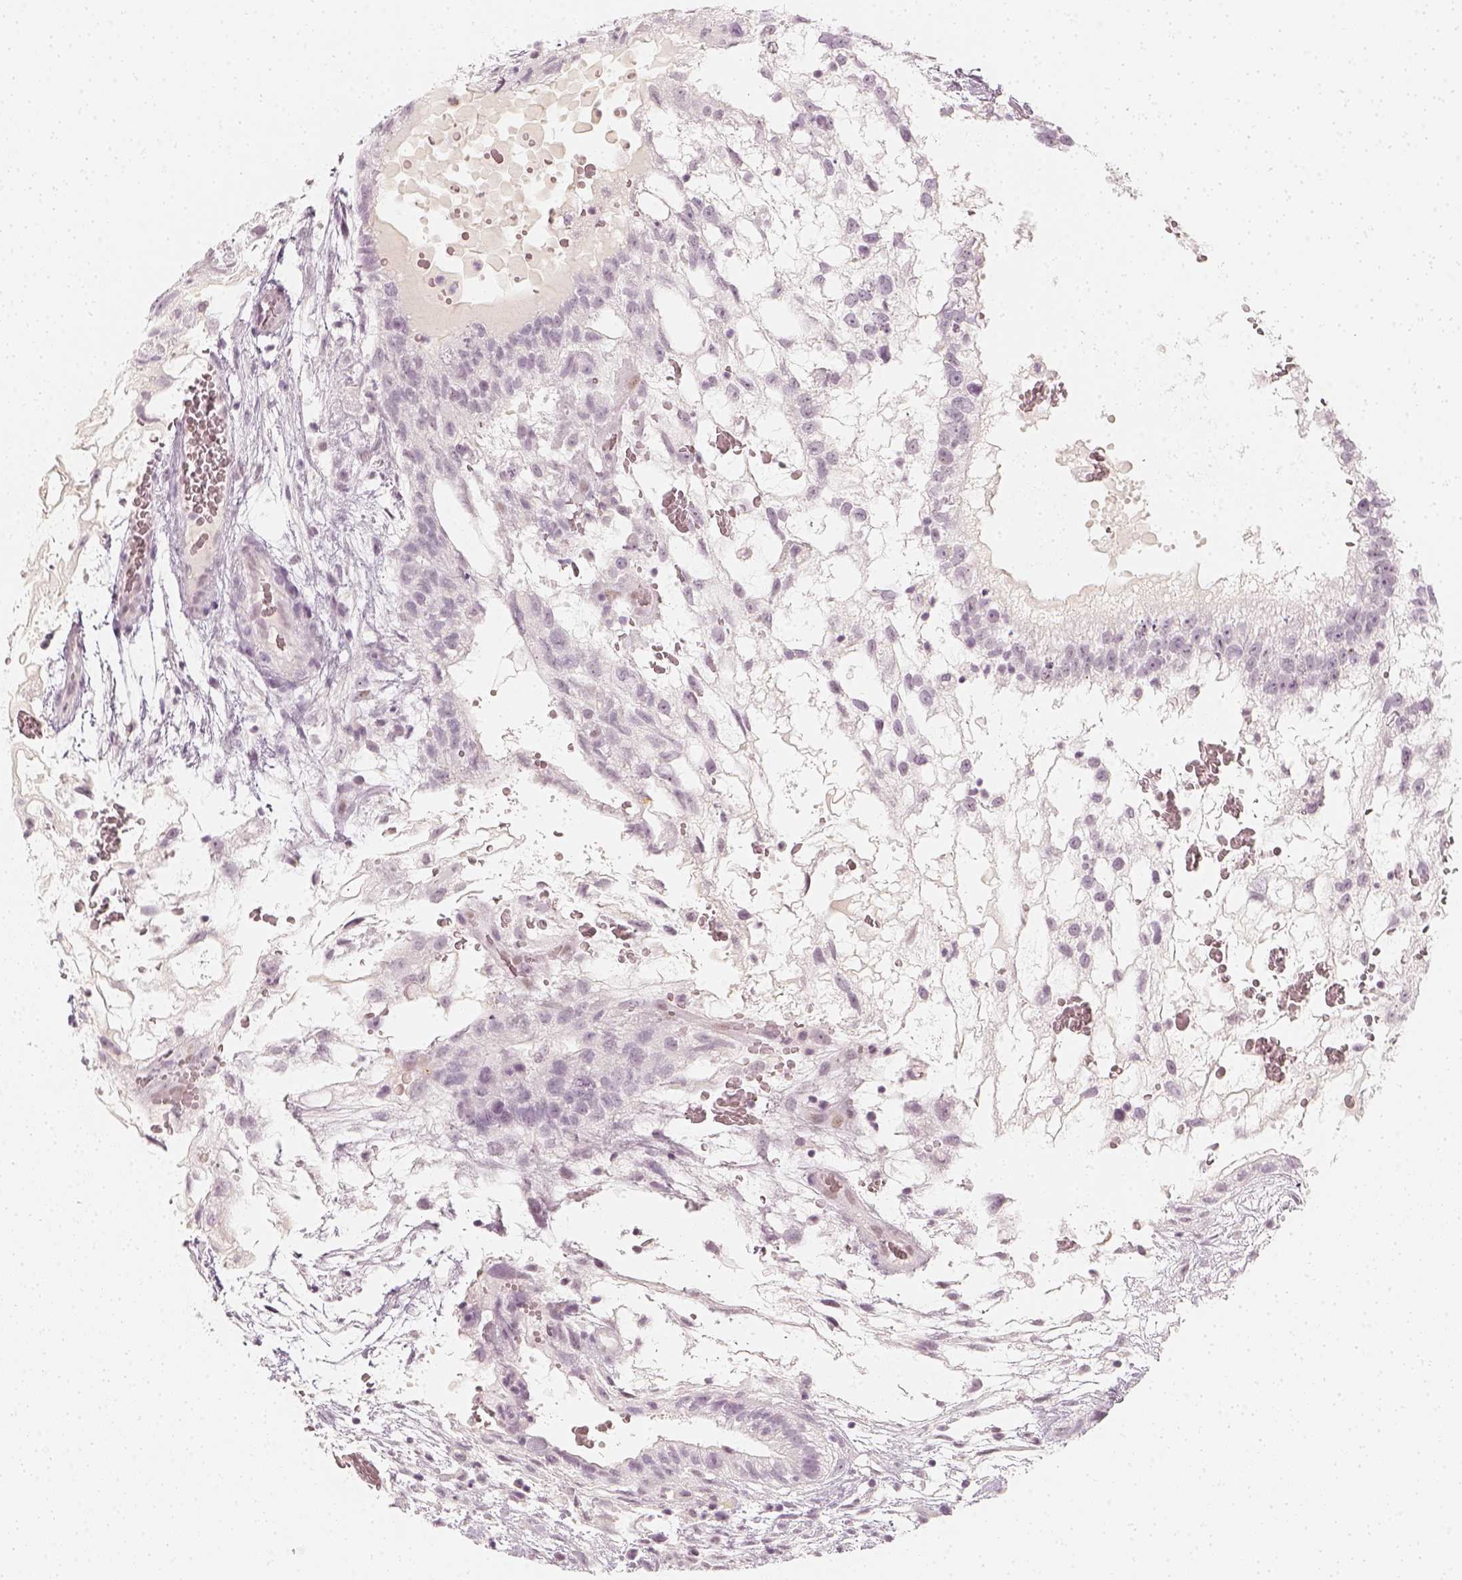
{"staining": {"intensity": "negative", "quantity": "none", "location": "none"}, "tissue": "testis cancer", "cell_type": "Tumor cells", "image_type": "cancer", "snomed": [{"axis": "morphology", "description": "Normal tissue, NOS"}, {"axis": "morphology", "description": "Carcinoma, Embryonal, NOS"}, {"axis": "topography", "description": "Testis"}], "caption": "Immunohistochemical staining of testis cancer shows no significant positivity in tumor cells.", "gene": "KRTAP2-1", "patient": {"sex": "male", "age": 32}}